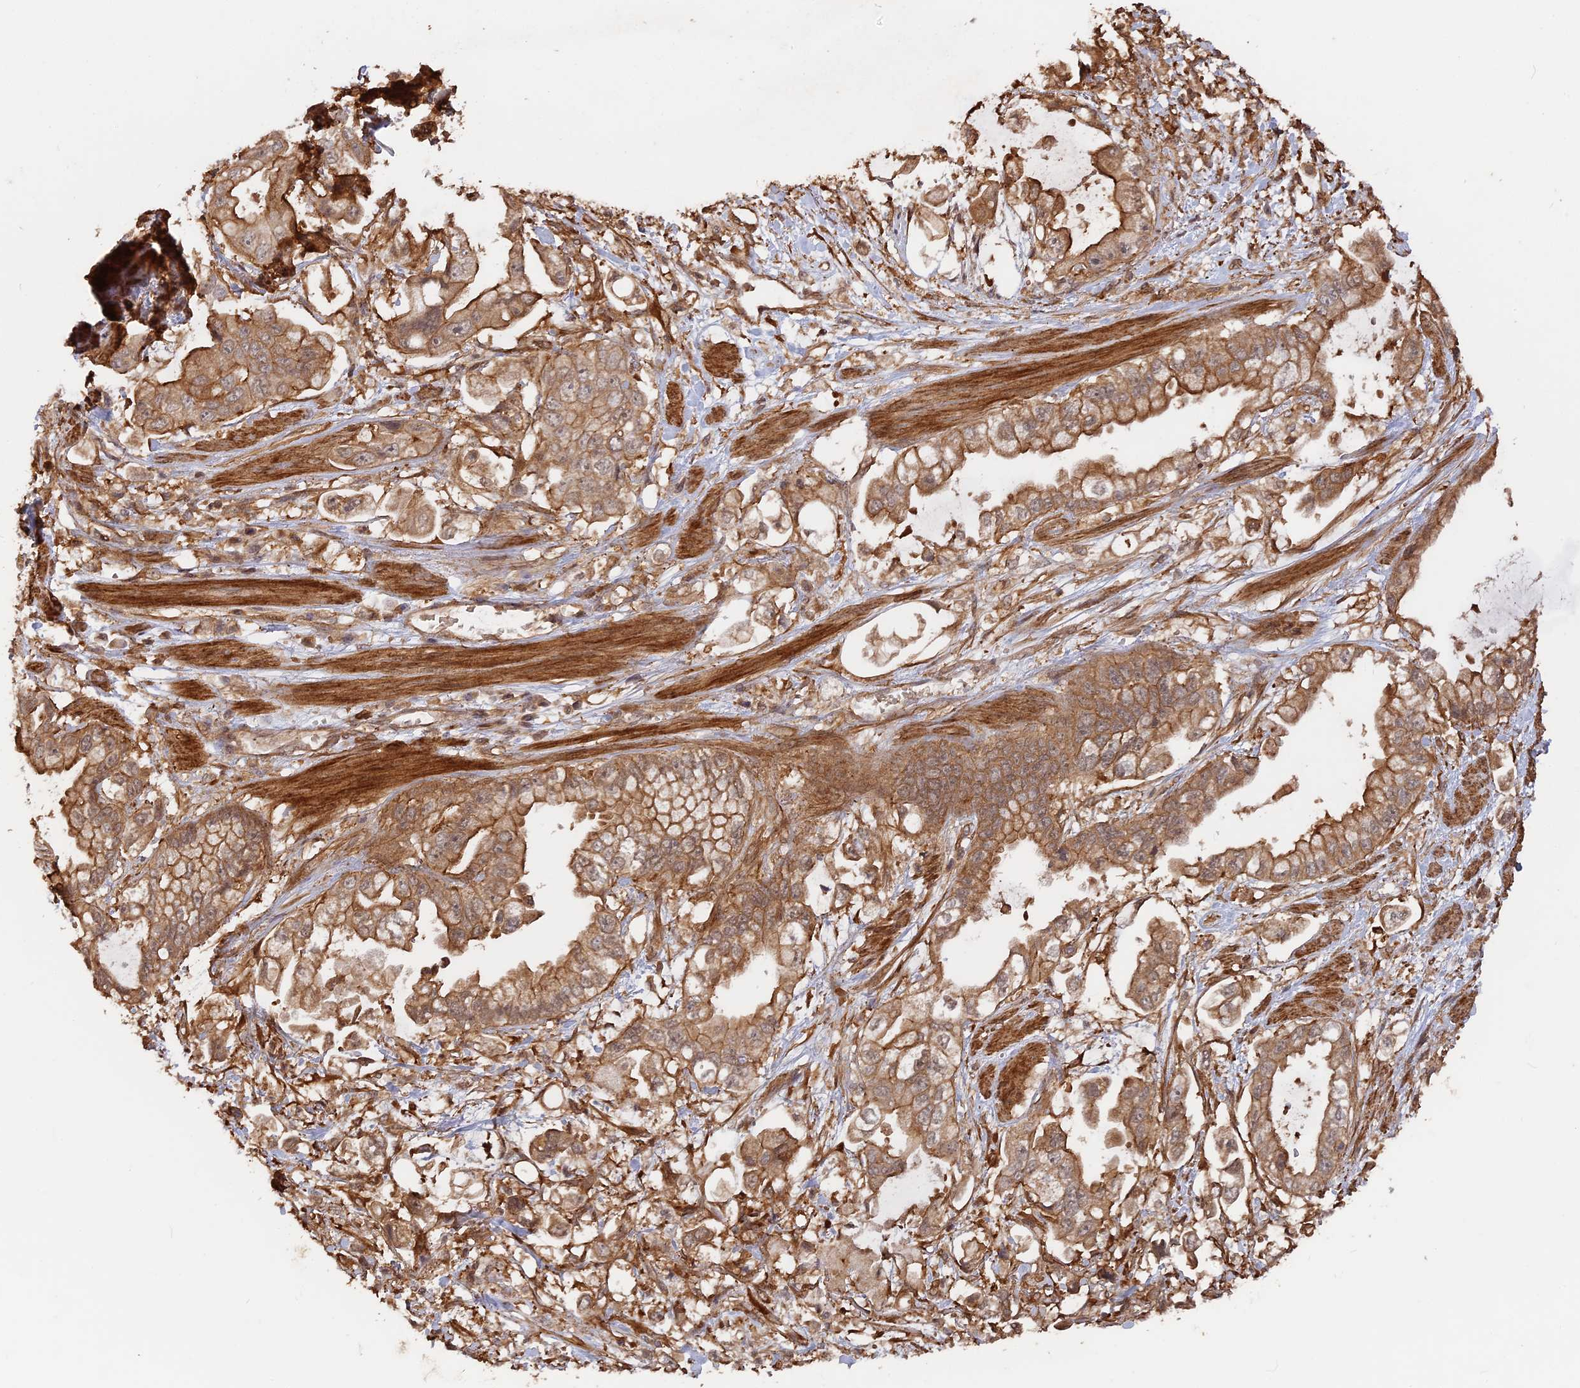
{"staining": {"intensity": "moderate", "quantity": ">75%", "location": "cytoplasmic/membranous"}, "tissue": "stomach cancer", "cell_type": "Tumor cells", "image_type": "cancer", "snomed": [{"axis": "morphology", "description": "Adenocarcinoma, NOS"}, {"axis": "topography", "description": "Stomach"}], "caption": "Immunohistochemistry of human stomach adenocarcinoma reveals medium levels of moderate cytoplasmic/membranous staining in approximately >75% of tumor cells.", "gene": "CCDC174", "patient": {"sex": "male", "age": 62}}